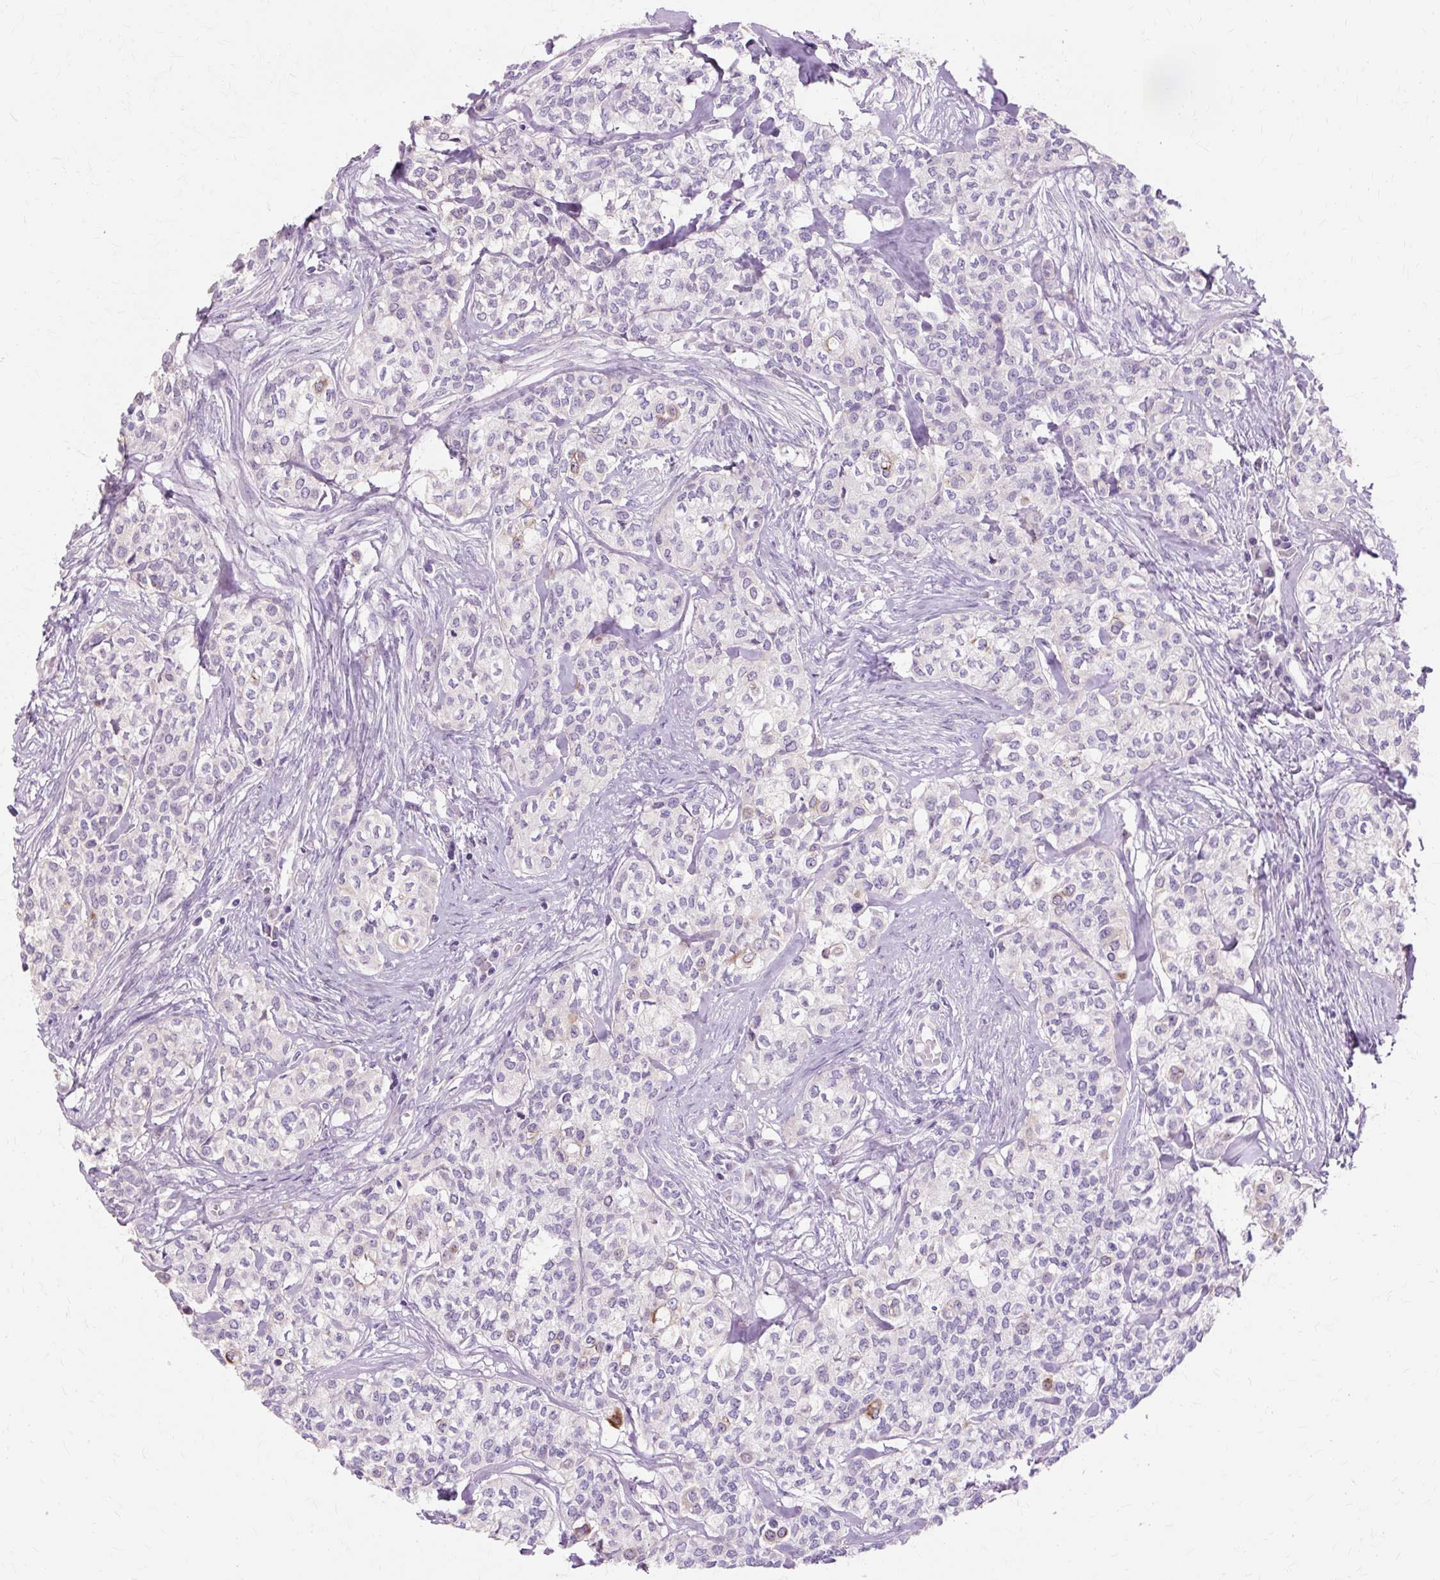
{"staining": {"intensity": "negative", "quantity": "none", "location": "none"}, "tissue": "head and neck cancer", "cell_type": "Tumor cells", "image_type": "cancer", "snomed": [{"axis": "morphology", "description": "Adenocarcinoma, NOS"}, {"axis": "topography", "description": "Head-Neck"}], "caption": "Tumor cells show no significant protein positivity in head and neck adenocarcinoma.", "gene": "IRX2", "patient": {"sex": "male", "age": 81}}